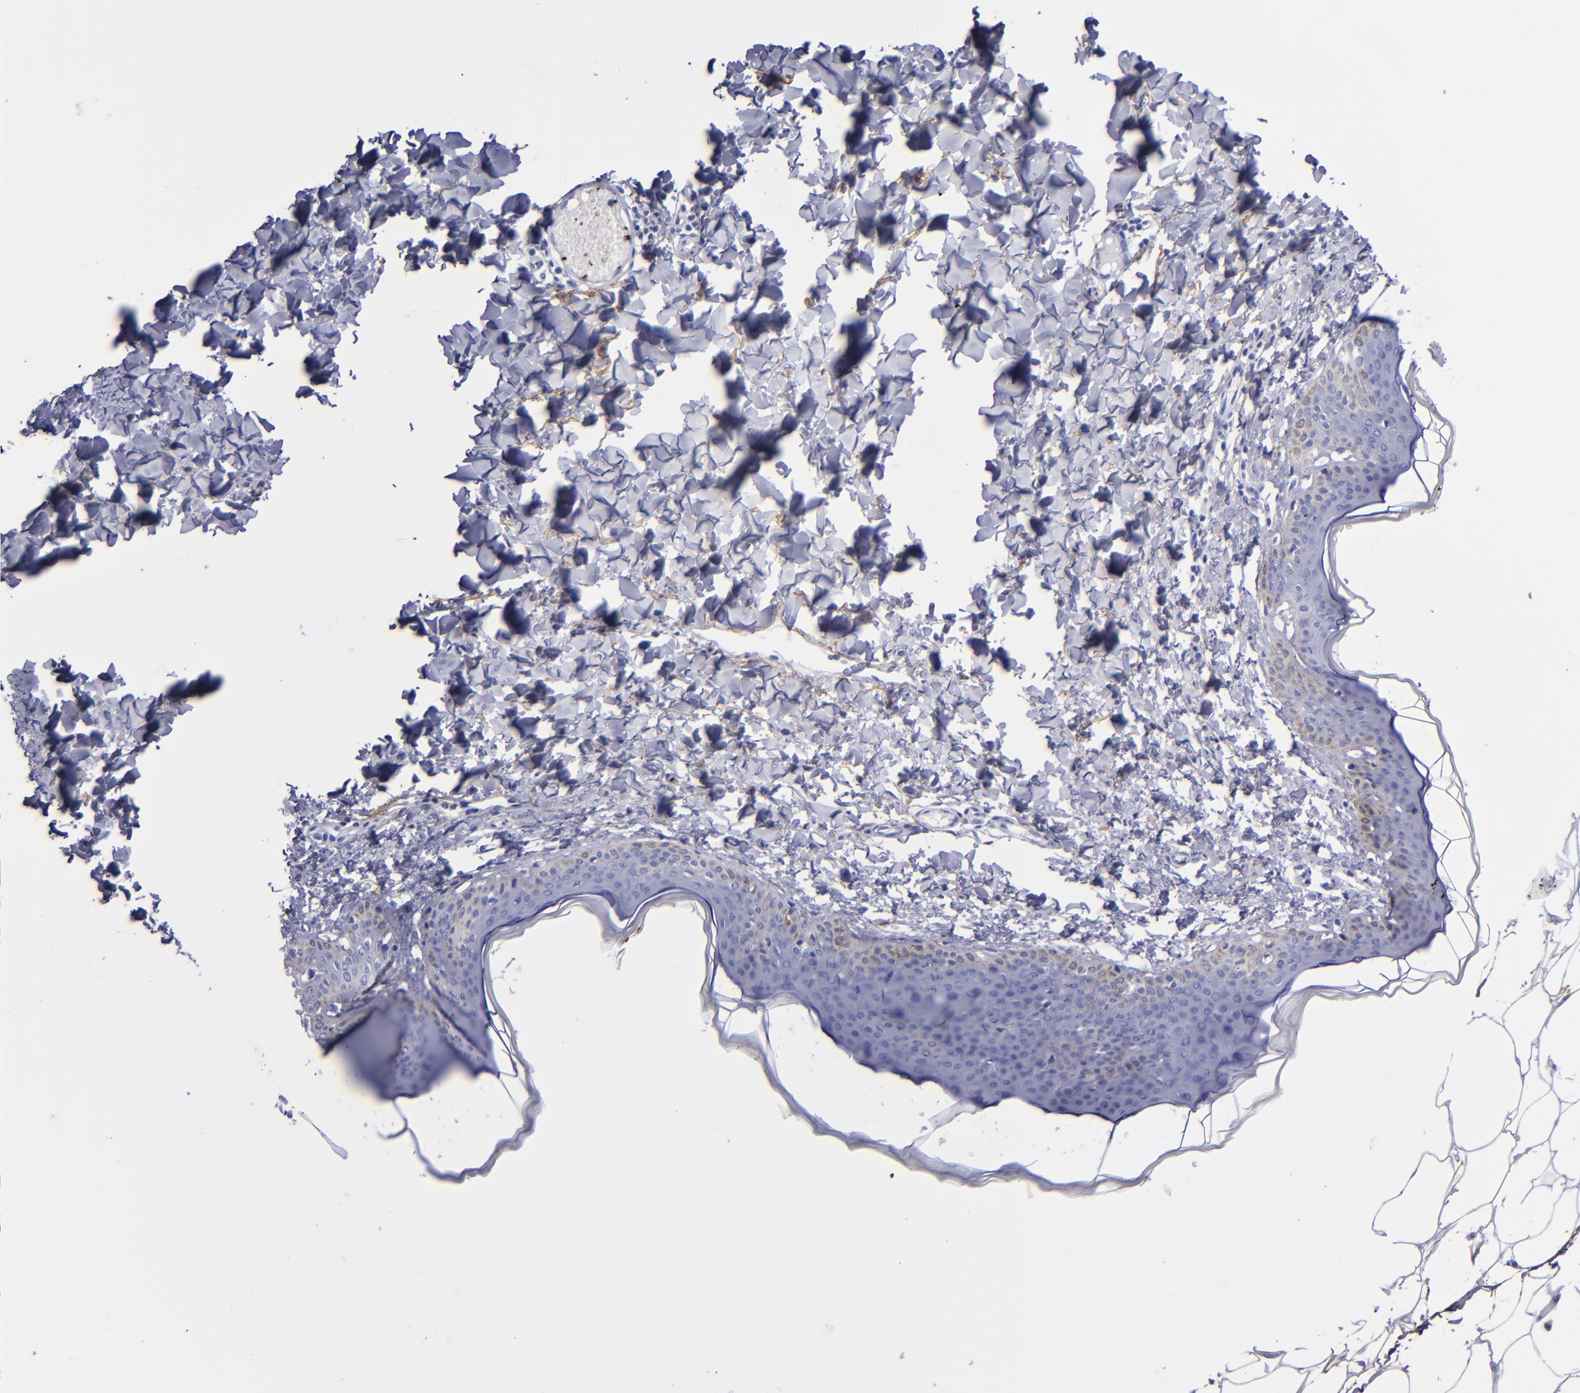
{"staining": {"intensity": "negative", "quantity": "none", "location": "none"}, "tissue": "skin", "cell_type": "Fibroblasts", "image_type": "normal", "snomed": [{"axis": "morphology", "description": "Normal tissue, NOS"}, {"axis": "topography", "description": "Skin"}], "caption": "Immunohistochemical staining of benign skin exhibits no significant positivity in fibroblasts.", "gene": "EFCAB13", "patient": {"sex": "female", "age": 17}}